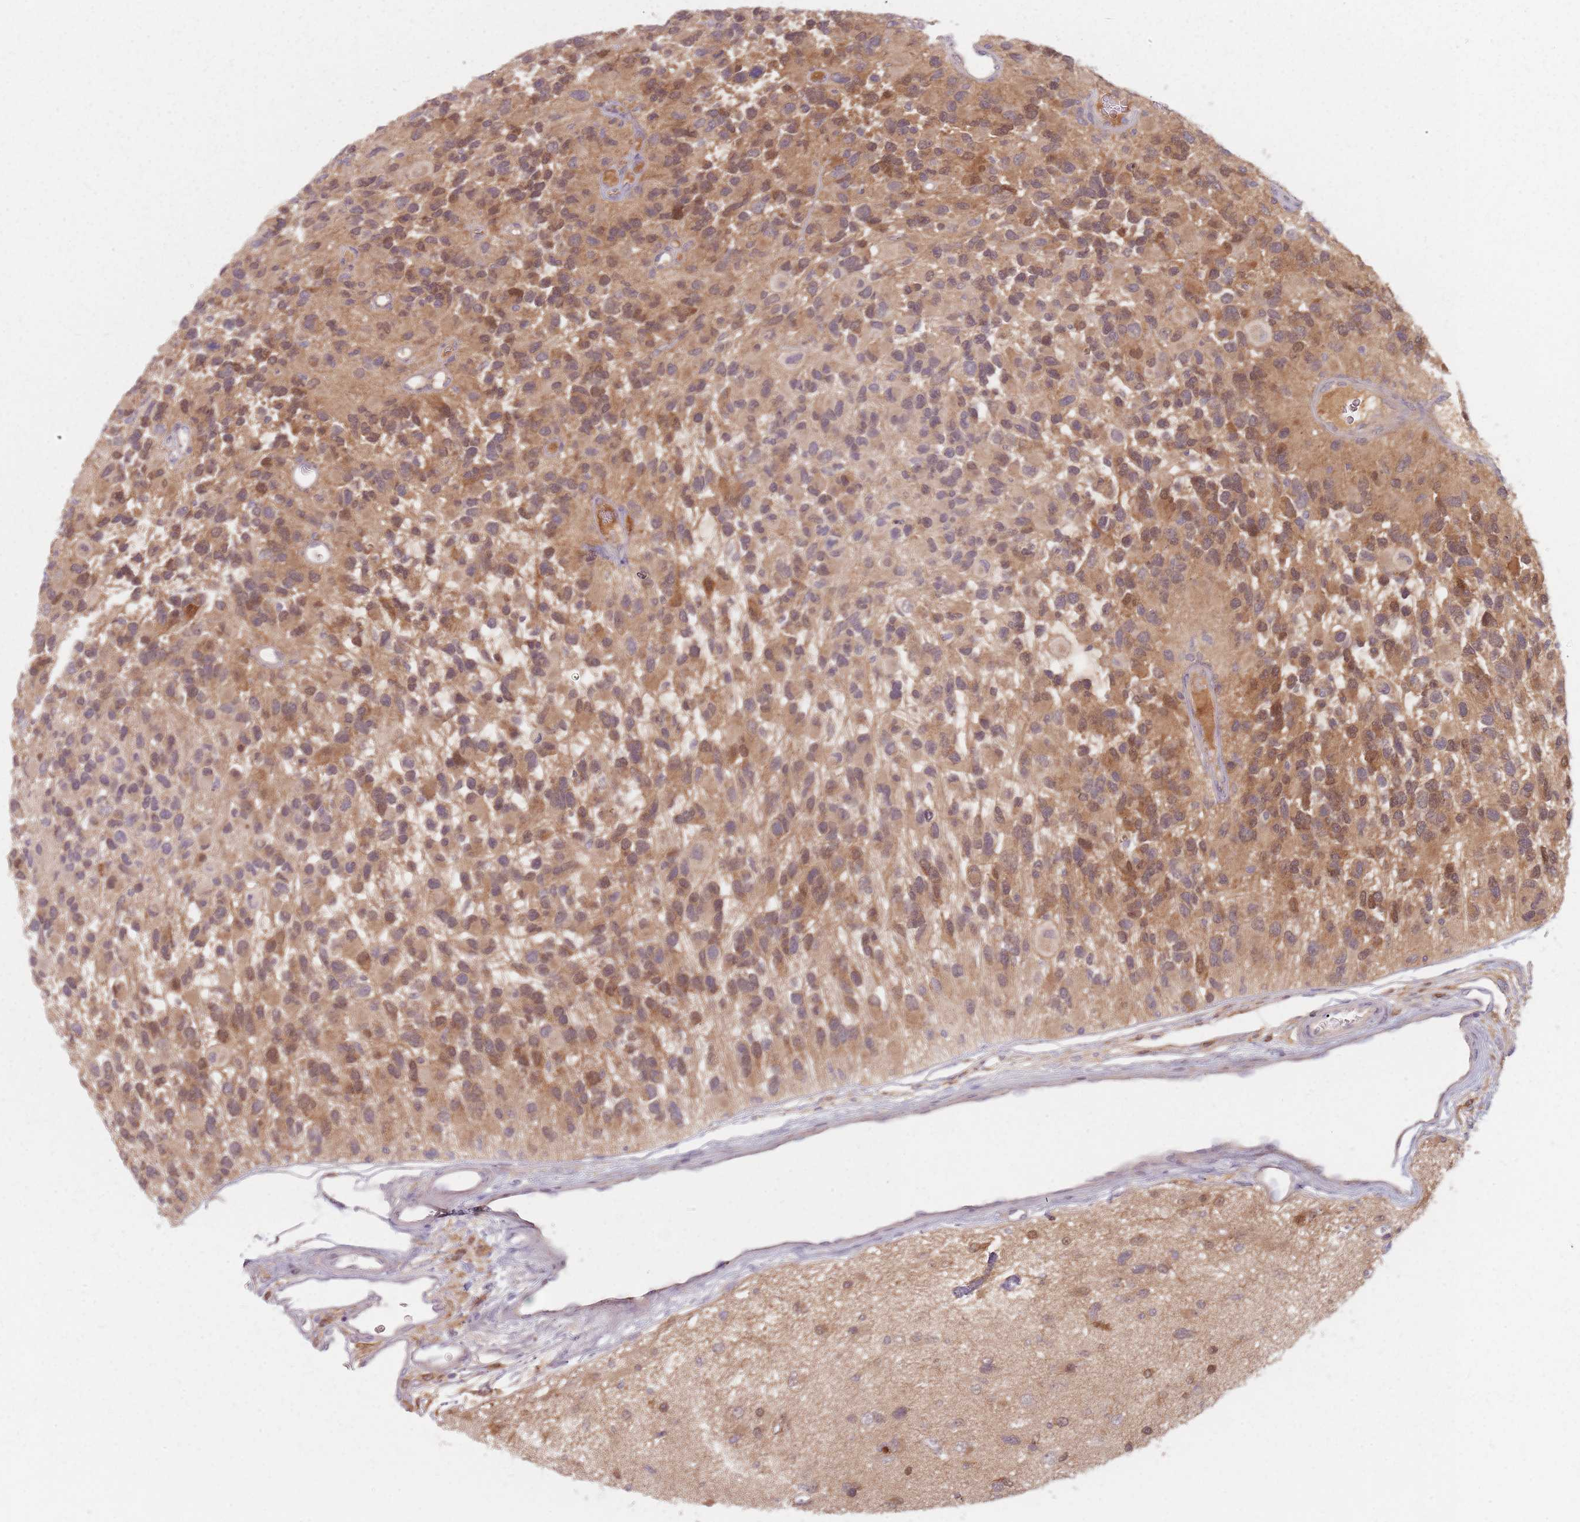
{"staining": {"intensity": "moderate", "quantity": ">75%", "location": "cytoplasmic/membranous,nuclear"}, "tissue": "glioma", "cell_type": "Tumor cells", "image_type": "cancer", "snomed": [{"axis": "morphology", "description": "Glioma, malignant, High grade"}, {"axis": "topography", "description": "Brain"}], "caption": "Malignant glioma (high-grade) was stained to show a protein in brown. There is medium levels of moderate cytoplasmic/membranous and nuclear staining in approximately >75% of tumor cells.", "gene": "NAXE", "patient": {"sex": "male", "age": 77}}